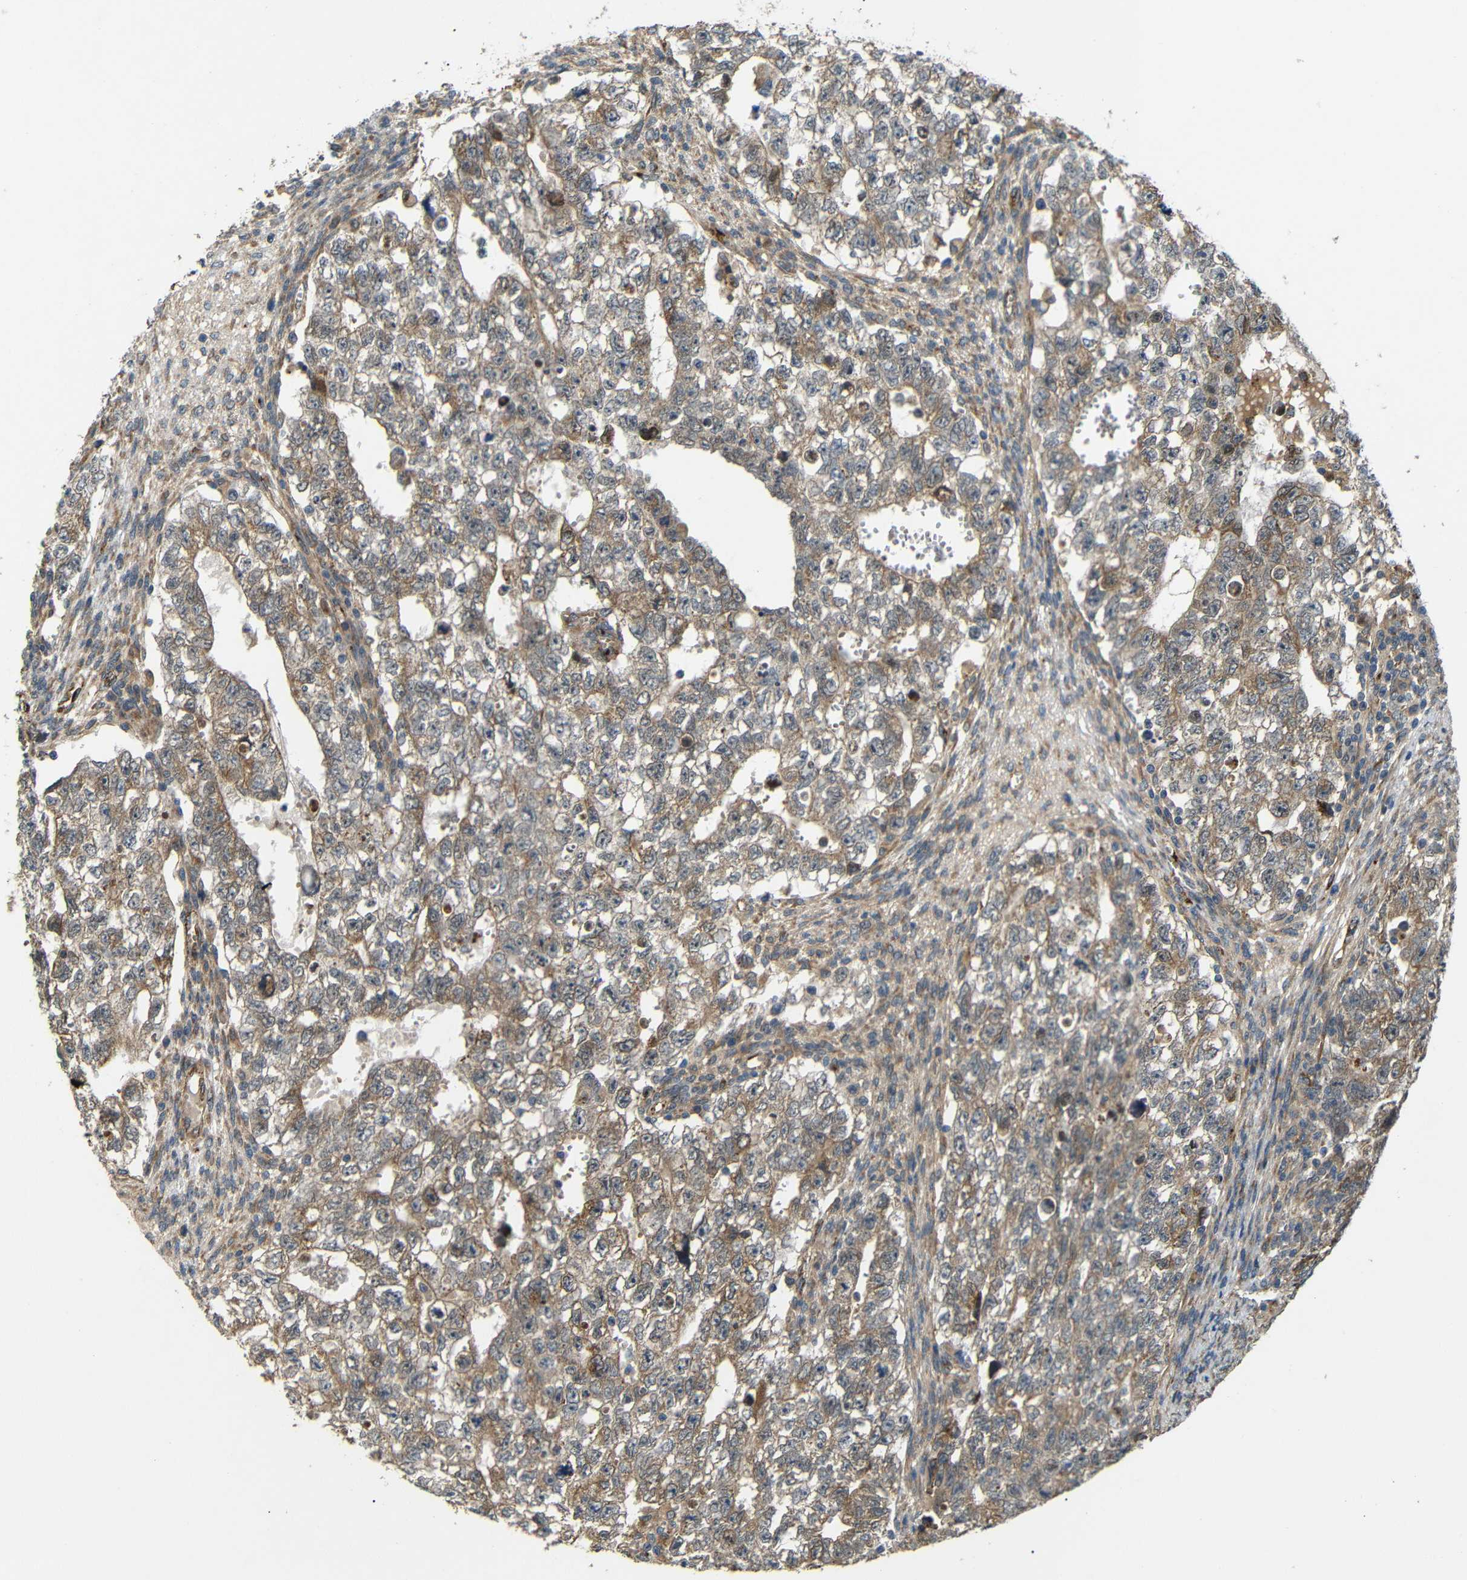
{"staining": {"intensity": "moderate", "quantity": ">75%", "location": "cytoplasmic/membranous"}, "tissue": "testis cancer", "cell_type": "Tumor cells", "image_type": "cancer", "snomed": [{"axis": "morphology", "description": "Seminoma, NOS"}, {"axis": "morphology", "description": "Carcinoma, Embryonal, NOS"}, {"axis": "topography", "description": "Testis"}], "caption": "Embryonal carcinoma (testis) stained for a protein shows moderate cytoplasmic/membranous positivity in tumor cells.", "gene": "ATP7A", "patient": {"sex": "male", "age": 38}}